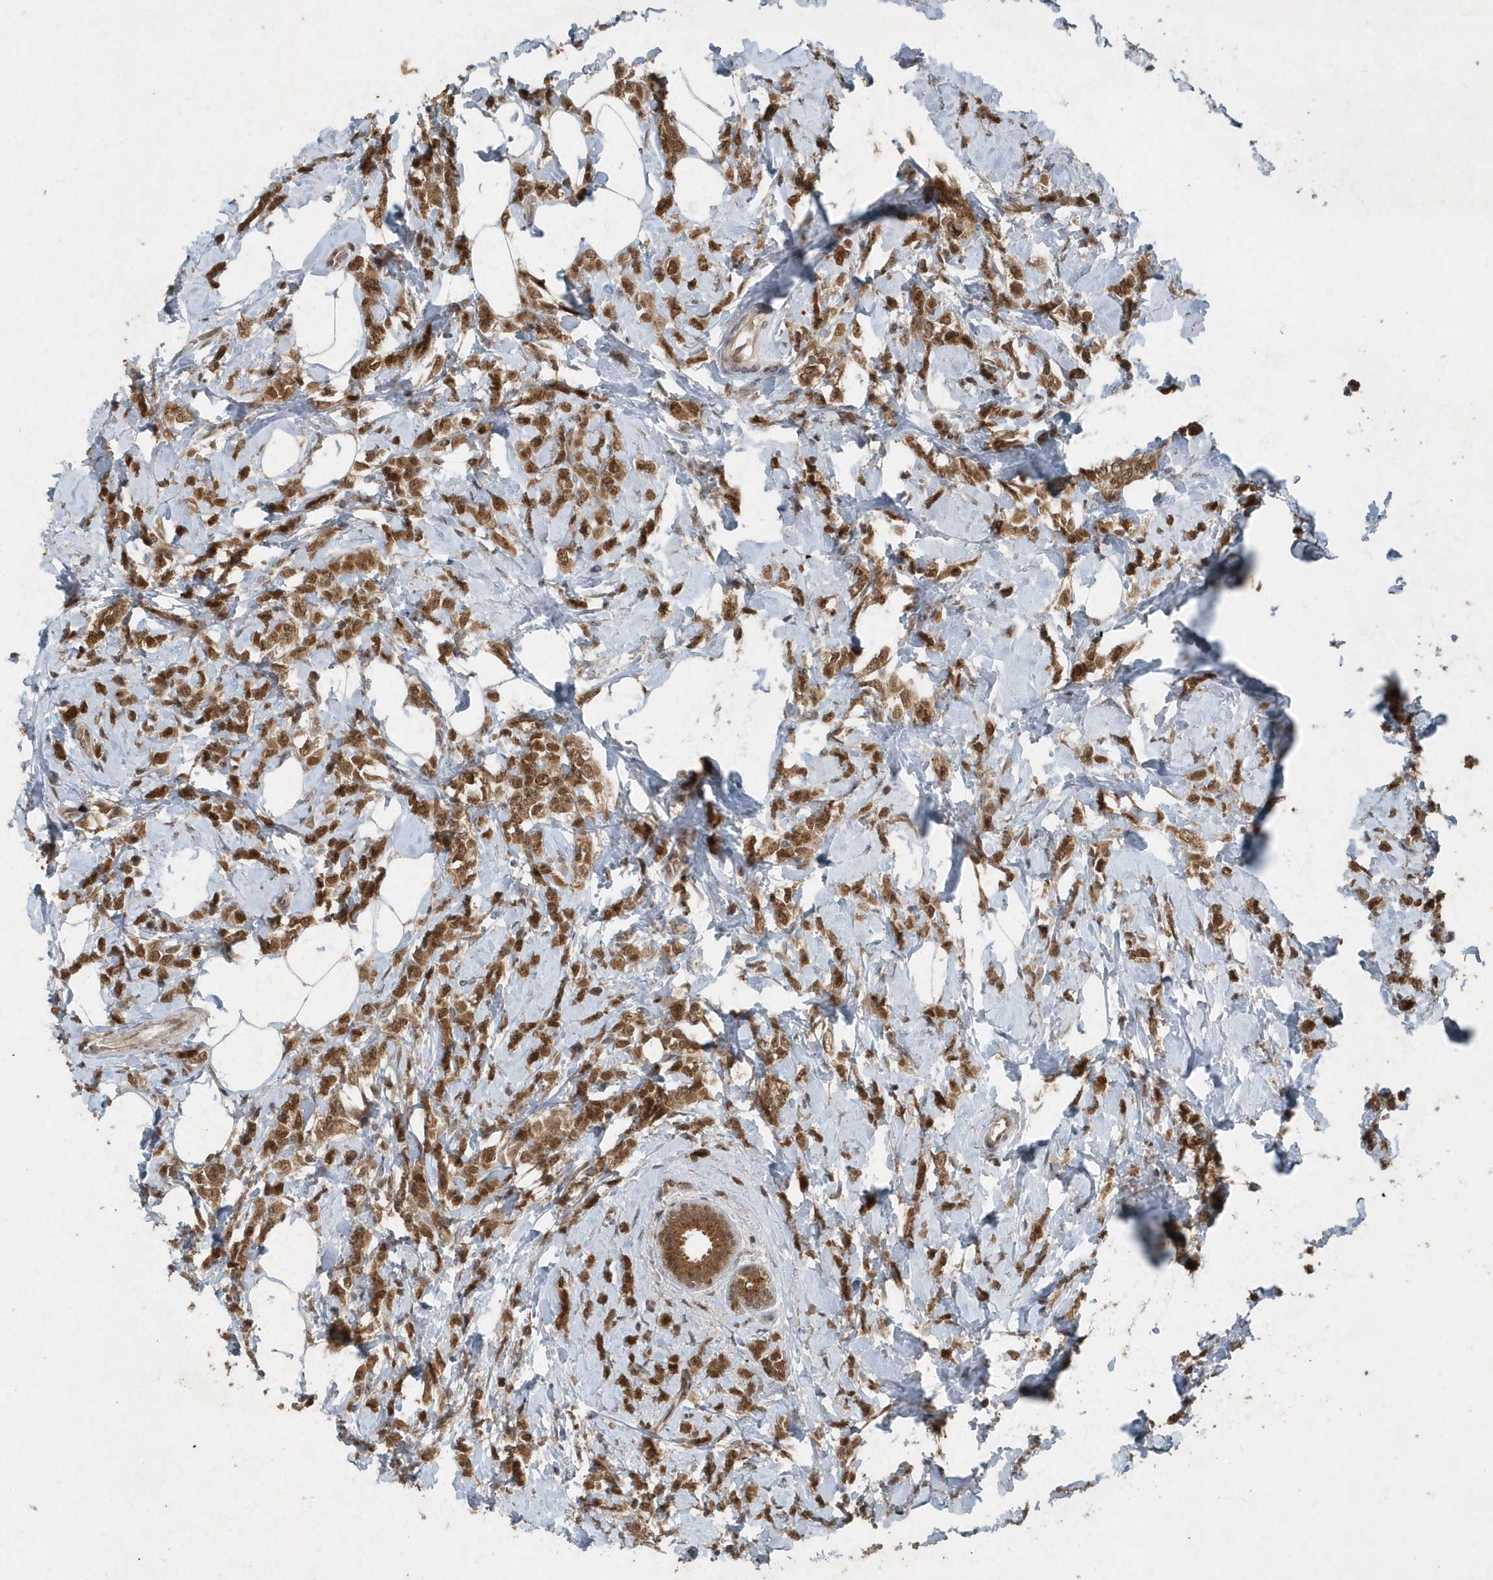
{"staining": {"intensity": "moderate", "quantity": ">75%", "location": "cytoplasmic/membranous,nuclear"}, "tissue": "breast cancer", "cell_type": "Tumor cells", "image_type": "cancer", "snomed": [{"axis": "morphology", "description": "Lobular carcinoma"}, {"axis": "topography", "description": "Breast"}], "caption": "Immunohistochemical staining of human lobular carcinoma (breast) shows medium levels of moderate cytoplasmic/membranous and nuclear expression in about >75% of tumor cells. (Stains: DAB in brown, nuclei in blue, Microscopy: brightfield microscopy at high magnification).", "gene": "QTRT2", "patient": {"sex": "female", "age": 47}}